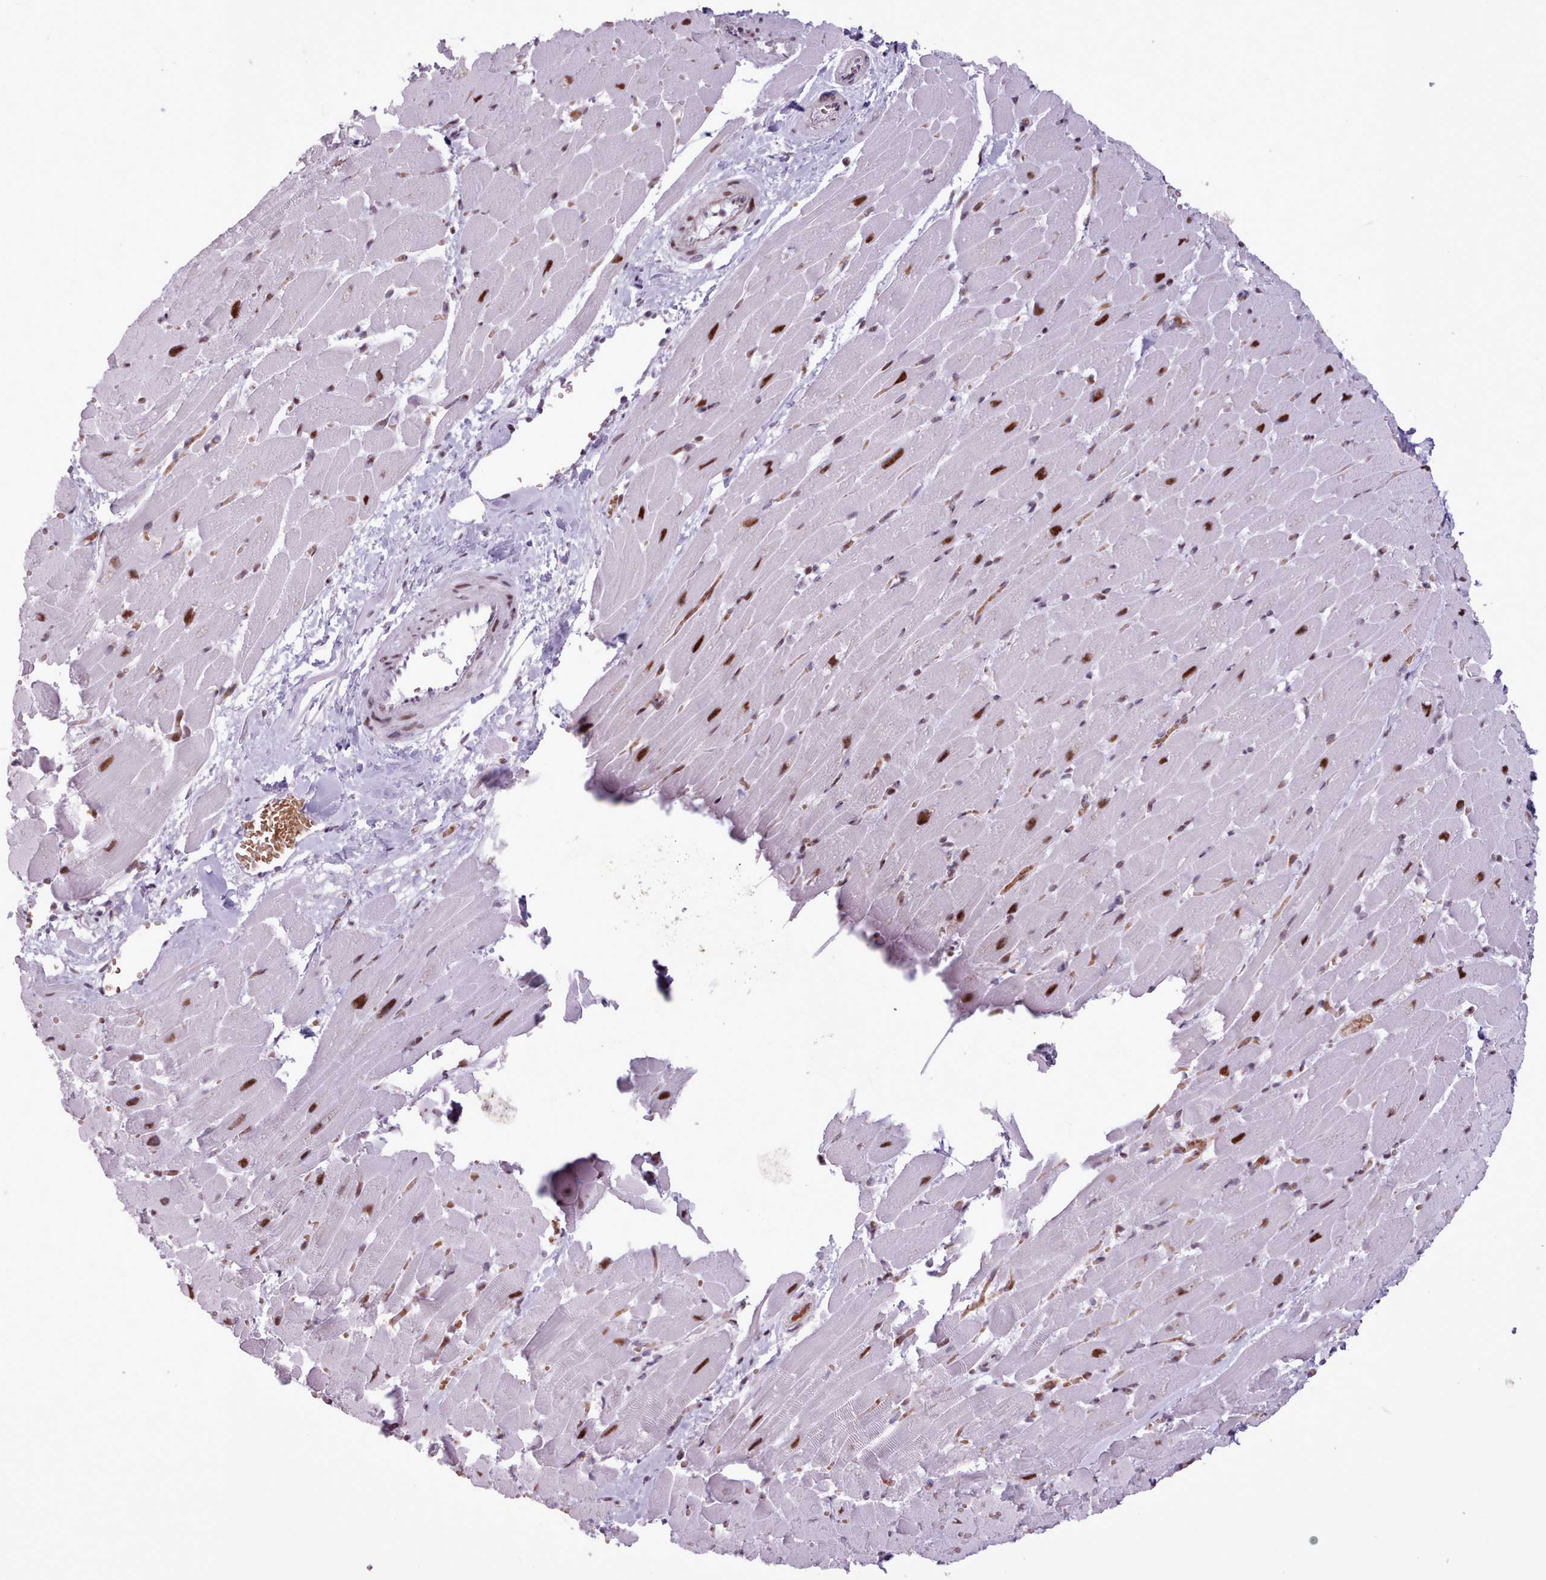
{"staining": {"intensity": "strong", "quantity": "25%-75%", "location": "nuclear"}, "tissue": "heart muscle", "cell_type": "Cardiomyocytes", "image_type": "normal", "snomed": [{"axis": "morphology", "description": "Normal tissue, NOS"}, {"axis": "topography", "description": "Heart"}], "caption": "Immunohistochemical staining of benign heart muscle exhibits strong nuclear protein positivity in approximately 25%-75% of cardiomyocytes. Immunohistochemistry stains the protein in brown and the nuclei are stained blue.", "gene": "SRSF4", "patient": {"sex": "male", "age": 37}}